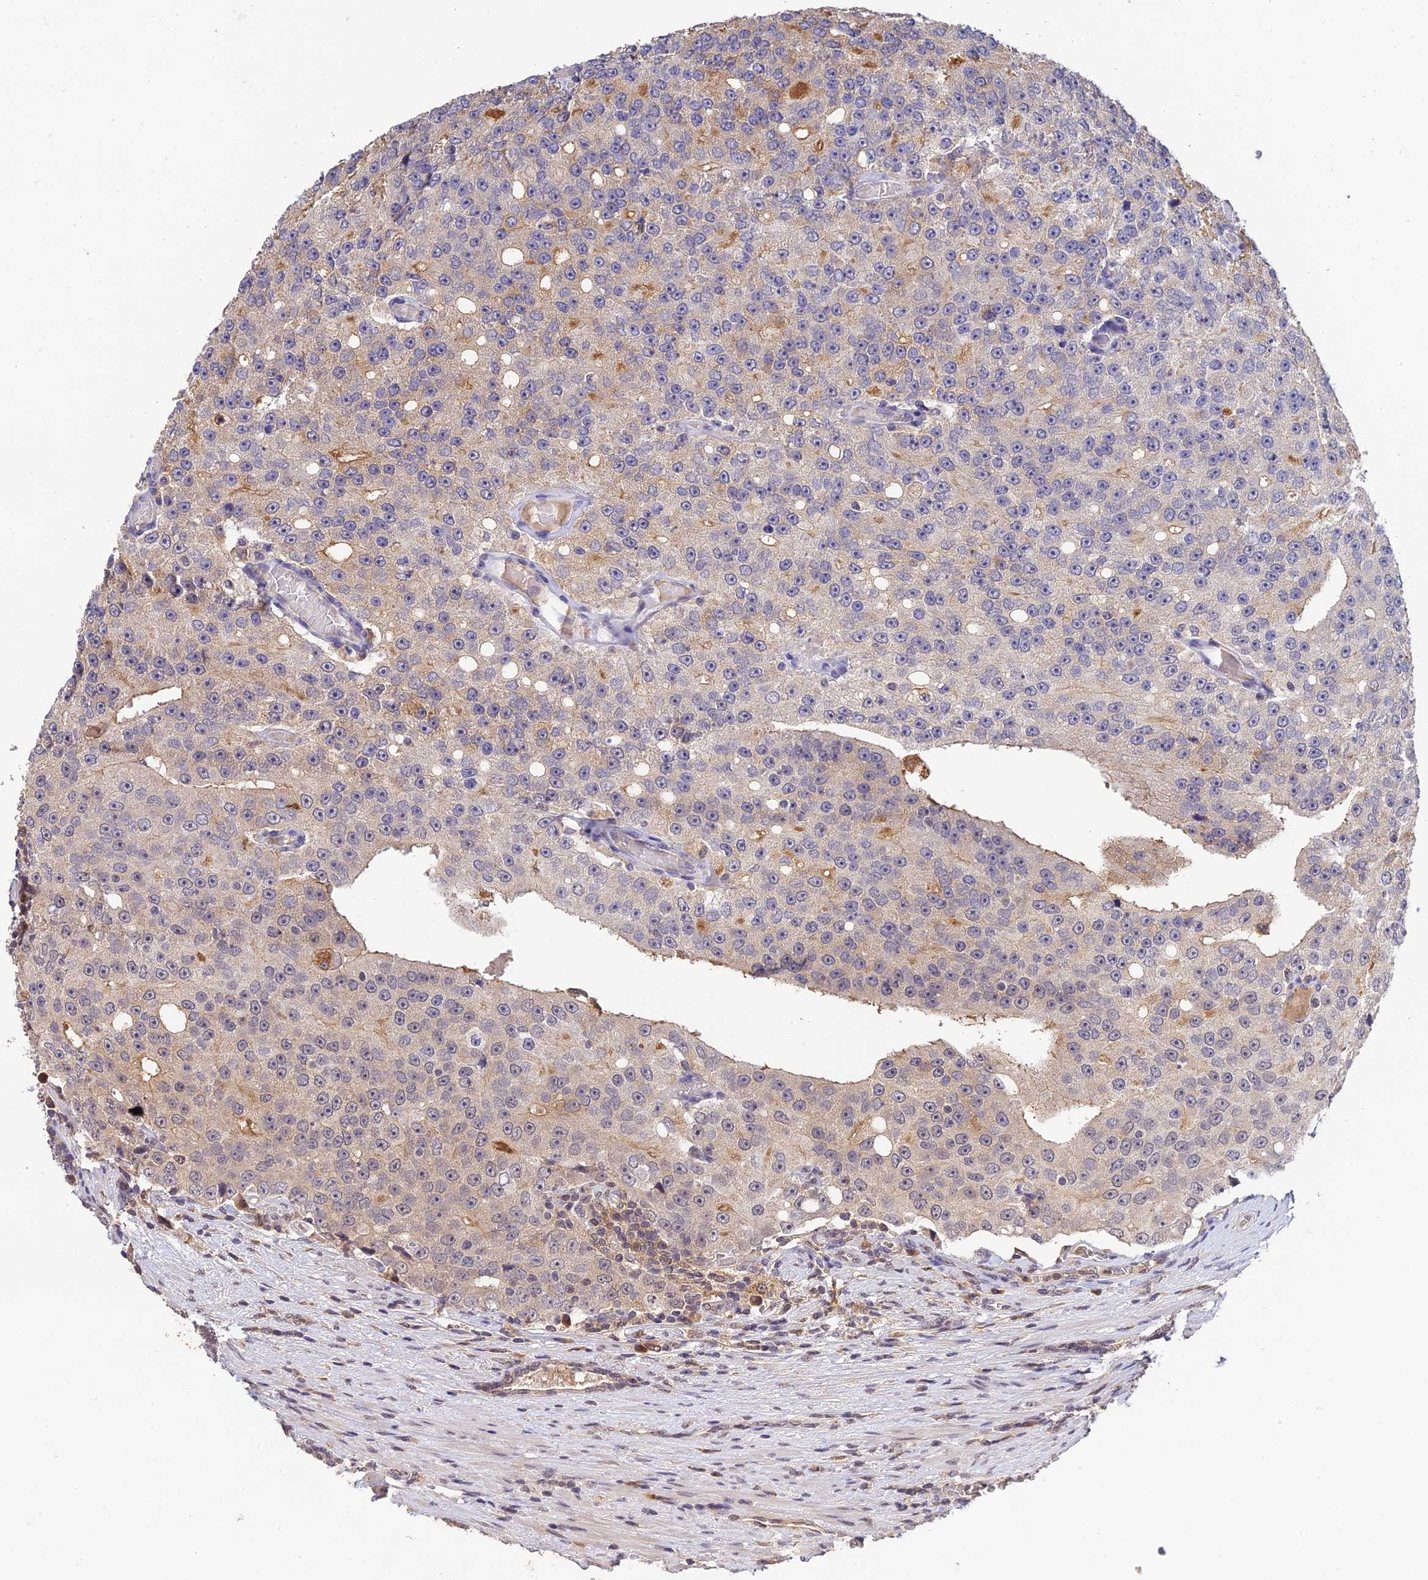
{"staining": {"intensity": "negative", "quantity": "none", "location": "none"}, "tissue": "prostate cancer", "cell_type": "Tumor cells", "image_type": "cancer", "snomed": [{"axis": "morphology", "description": "Adenocarcinoma, High grade"}, {"axis": "topography", "description": "Prostate"}], "caption": "Protein analysis of prostate cancer demonstrates no significant staining in tumor cells. (DAB (3,3'-diaminobenzidine) immunohistochemistry (IHC) with hematoxylin counter stain).", "gene": "ZNF436", "patient": {"sex": "male", "age": 70}}